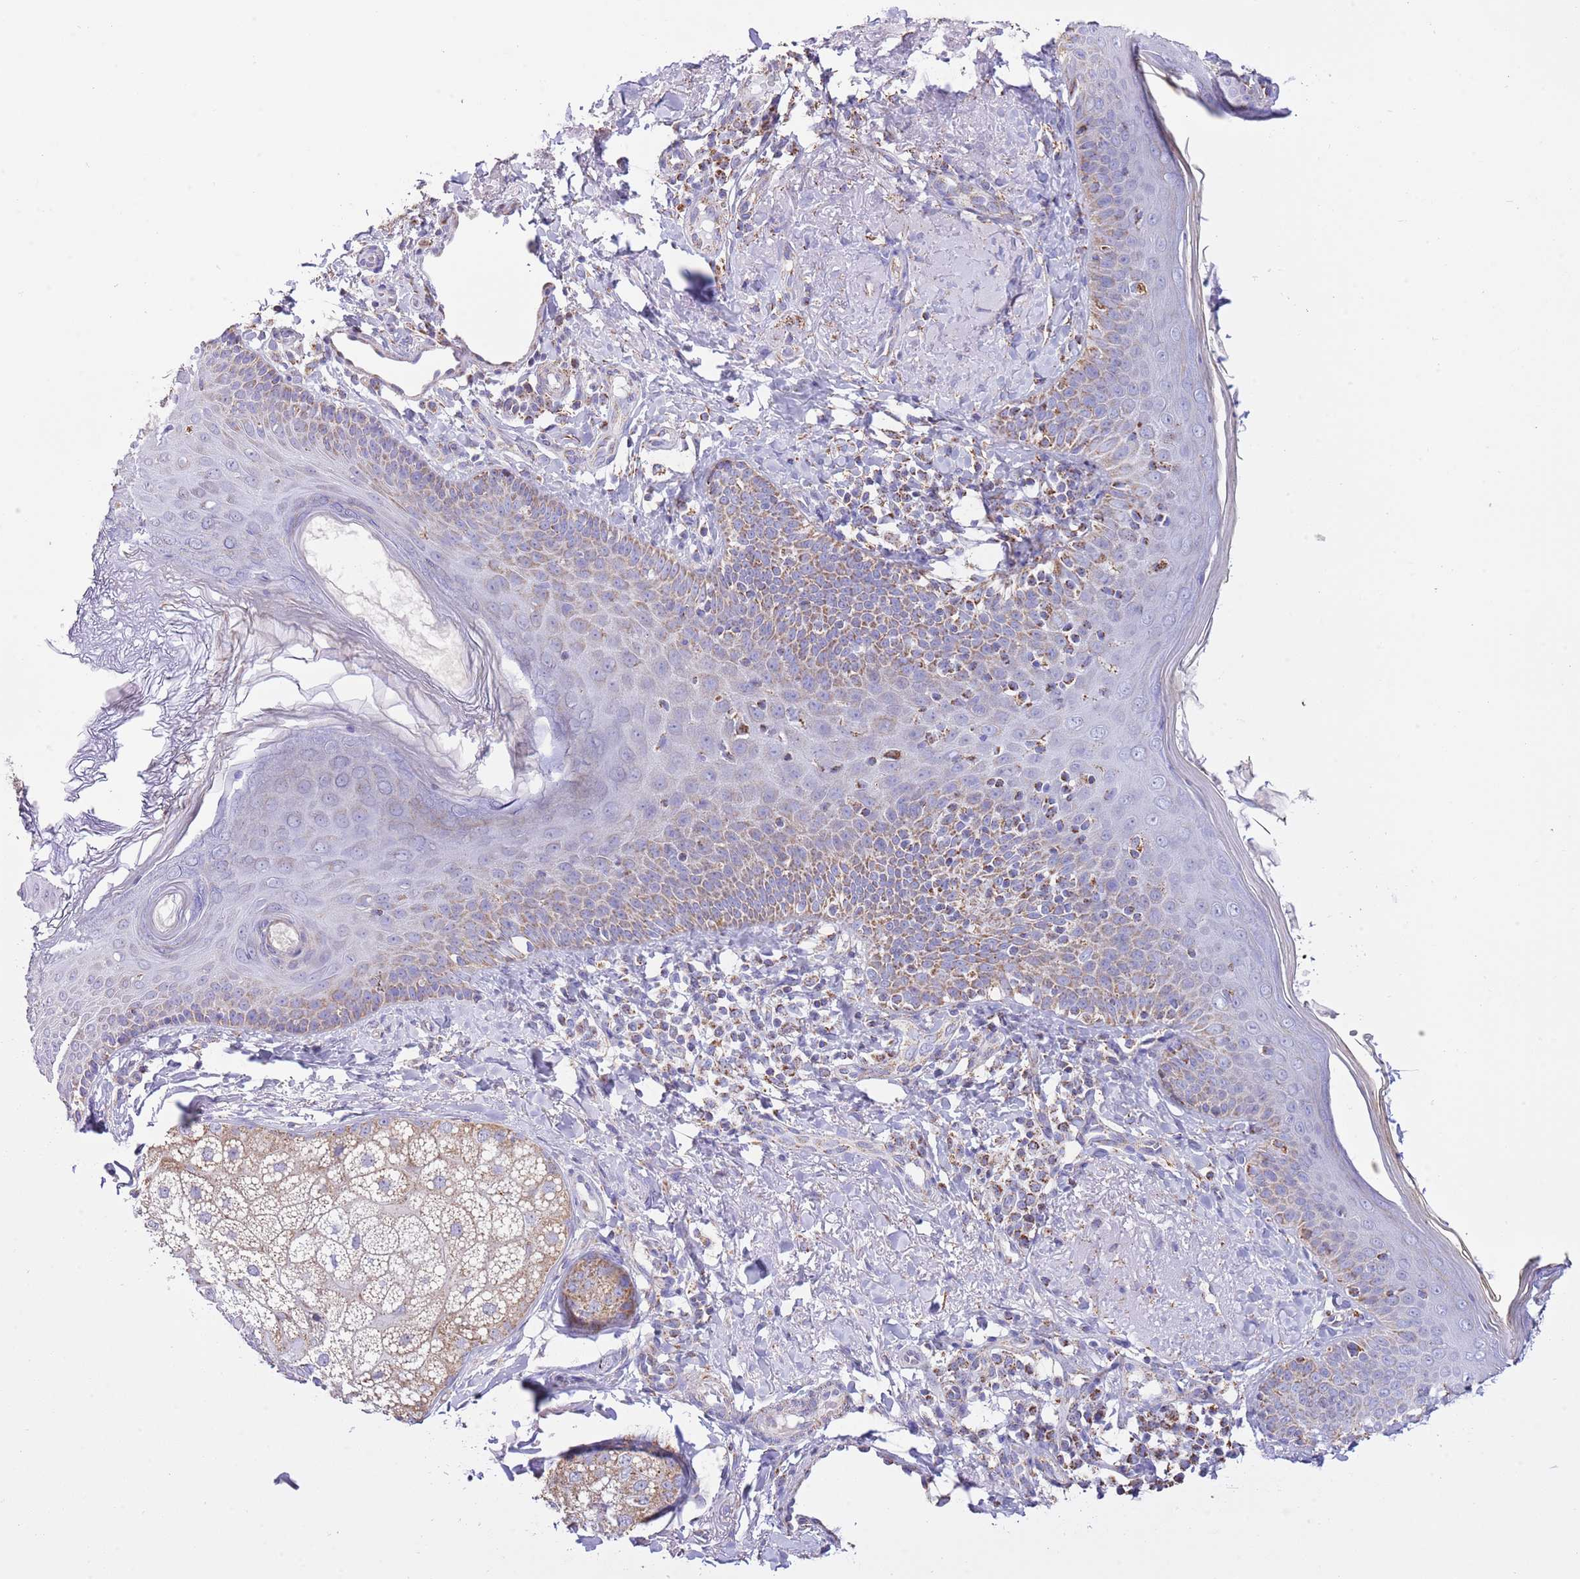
{"staining": {"intensity": "weak", "quantity": ">75%", "location": "cytoplasmic/membranous"}, "tissue": "skin", "cell_type": "Fibroblasts", "image_type": "normal", "snomed": [{"axis": "morphology", "description": "Normal tissue, NOS"}, {"axis": "topography", "description": "Skin"}], "caption": "A brown stain labels weak cytoplasmic/membranous positivity of a protein in fibroblasts of unremarkable skin.", "gene": "TEKTIP1", "patient": {"sex": "male", "age": 57}}